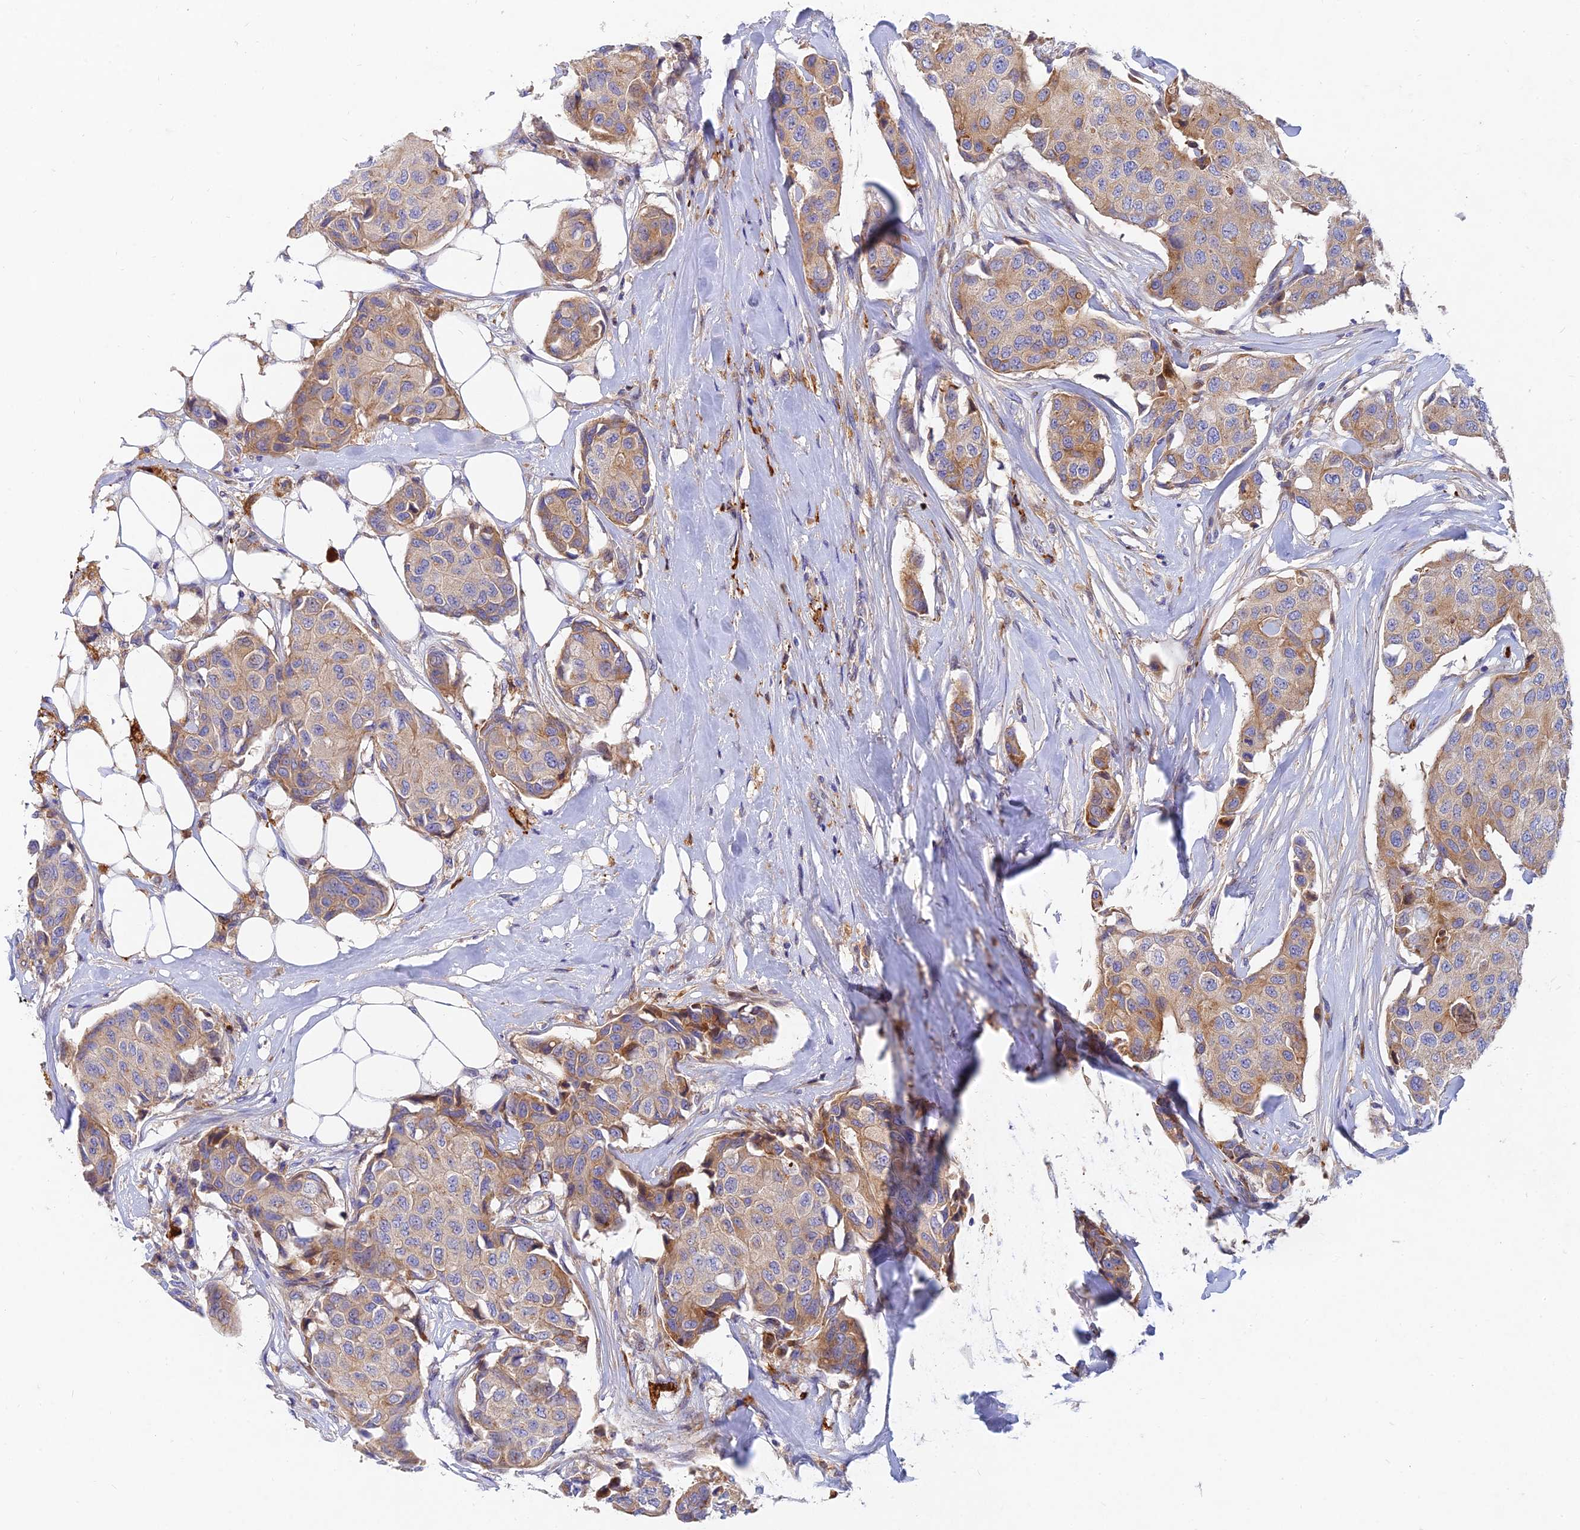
{"staining": {"intensity": "moderate", "quantity": "25%-75%", "location": "cytoplasmic/membranous"}, "tissue": "breast cancer", "cell_type": "Tumor cells", "image_type": "cancer", "snomed": [{"axis": "morphology", "description": "Duct carcinoma"}, {"axis": "topography", "description": "Breast"}], "caption": "Immunohistochemical staining of breast infiltrating ductal carcinoma demonstrates moderate cytoplasmic/membranous protein staining in approximately 25%-75% of tumor cells.", "gene": "MROH1", "patient": {"sex": "female", "age": 80}}